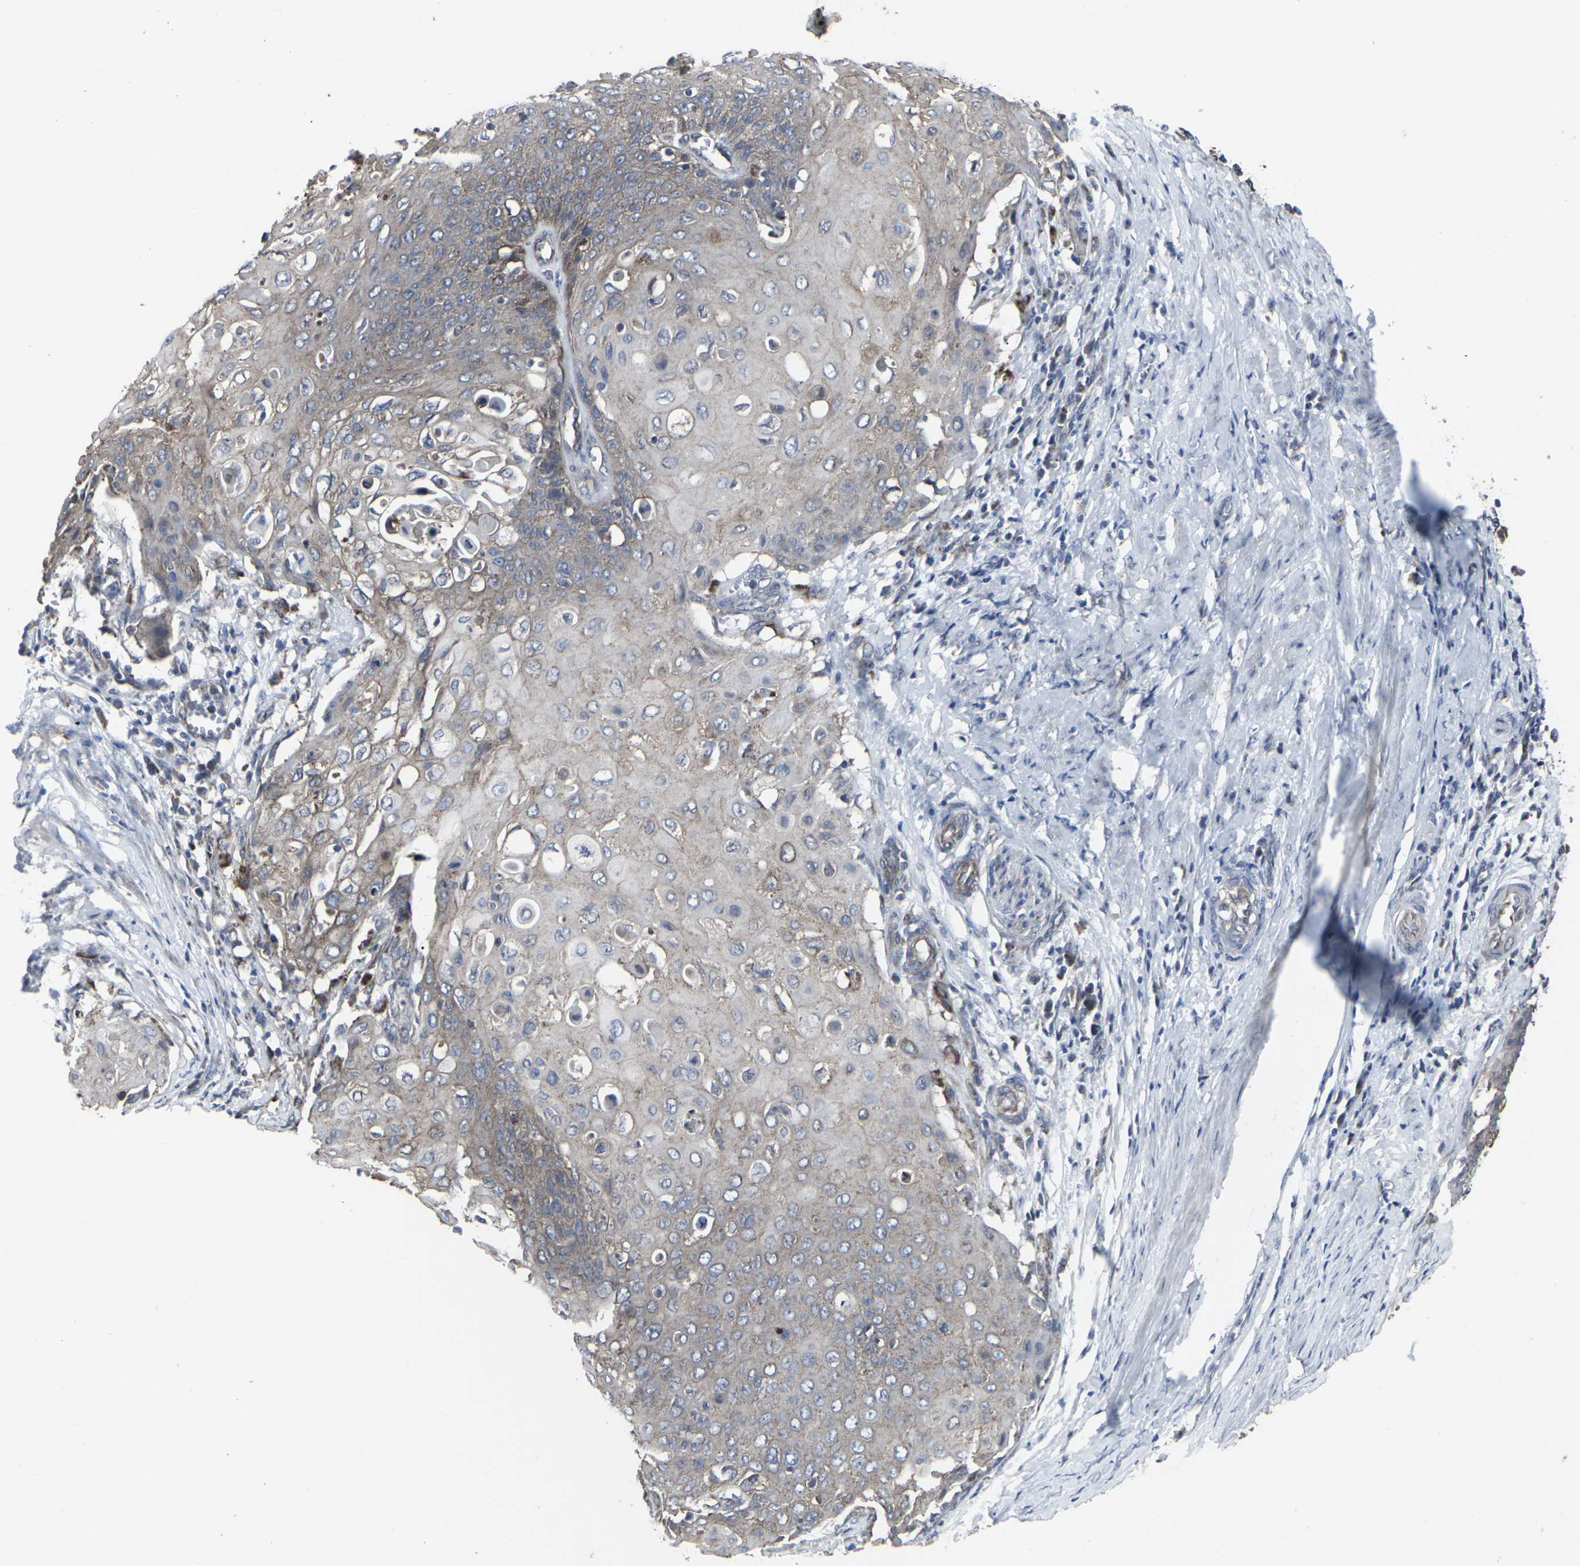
{"staining": {"intensity": "weak", "quantity": "25%-75%", "location": "cytoplasmic/membranous"}, "tissue": "cervical cancer", "cell_type": "Tumor cells", "image_type": "cancer", "snomed": [{"axis": "morphology", "description": "Squamous cell carcinoma, NOS"}, {"axis": "topography", "description": "Cervix"}], "caption": "The micrograph reveals a brown stain indicating the presence of a protein in the cytoplasmic/membranous of tumor cells in cervical cancer (squamous cell carcinoma).", "gene": "MAPKAPK2", "patient": {"sex": "female", "age": 39}}